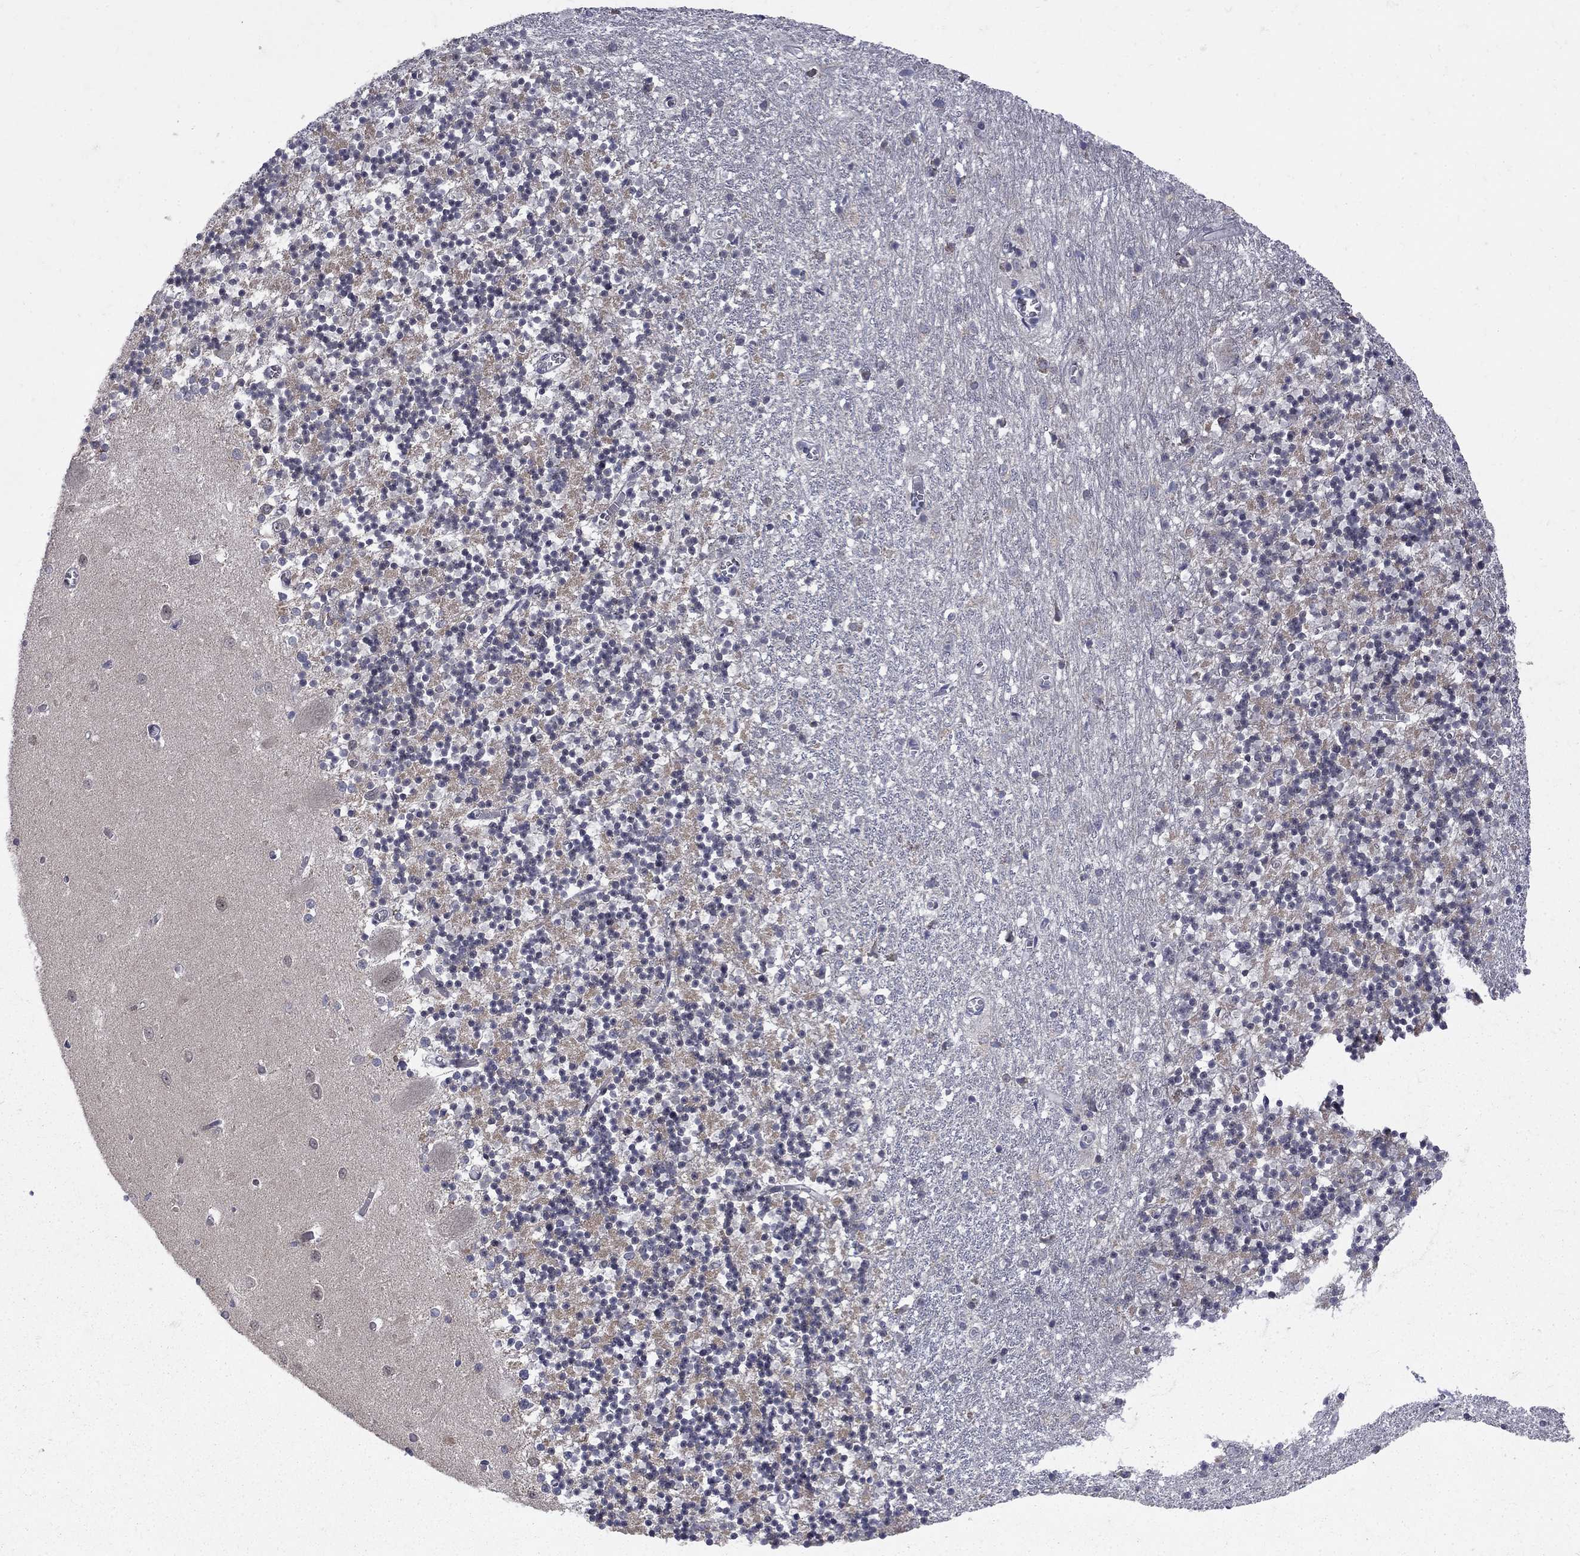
{"staining": {"intensity": "negative", "quantity": "none", "location": "none"}, "tissue": "cerebellum", "cell_type": "Cells in granular layer", "image_type": "normal", "snomed": [{"axis": "morphology", "description": "Normal tissue, NOS"}, {"axis": "topography", "description": "Cerebellum"}], "caption": "Cells in granular layer show no significant protein expression in unremarkable cerebellum. (DAB immunohistochemistry (IHC) with hematoxylin counter stain).", "gene": "SH2B1", "patient": {"sex": "female", "age": 64}}